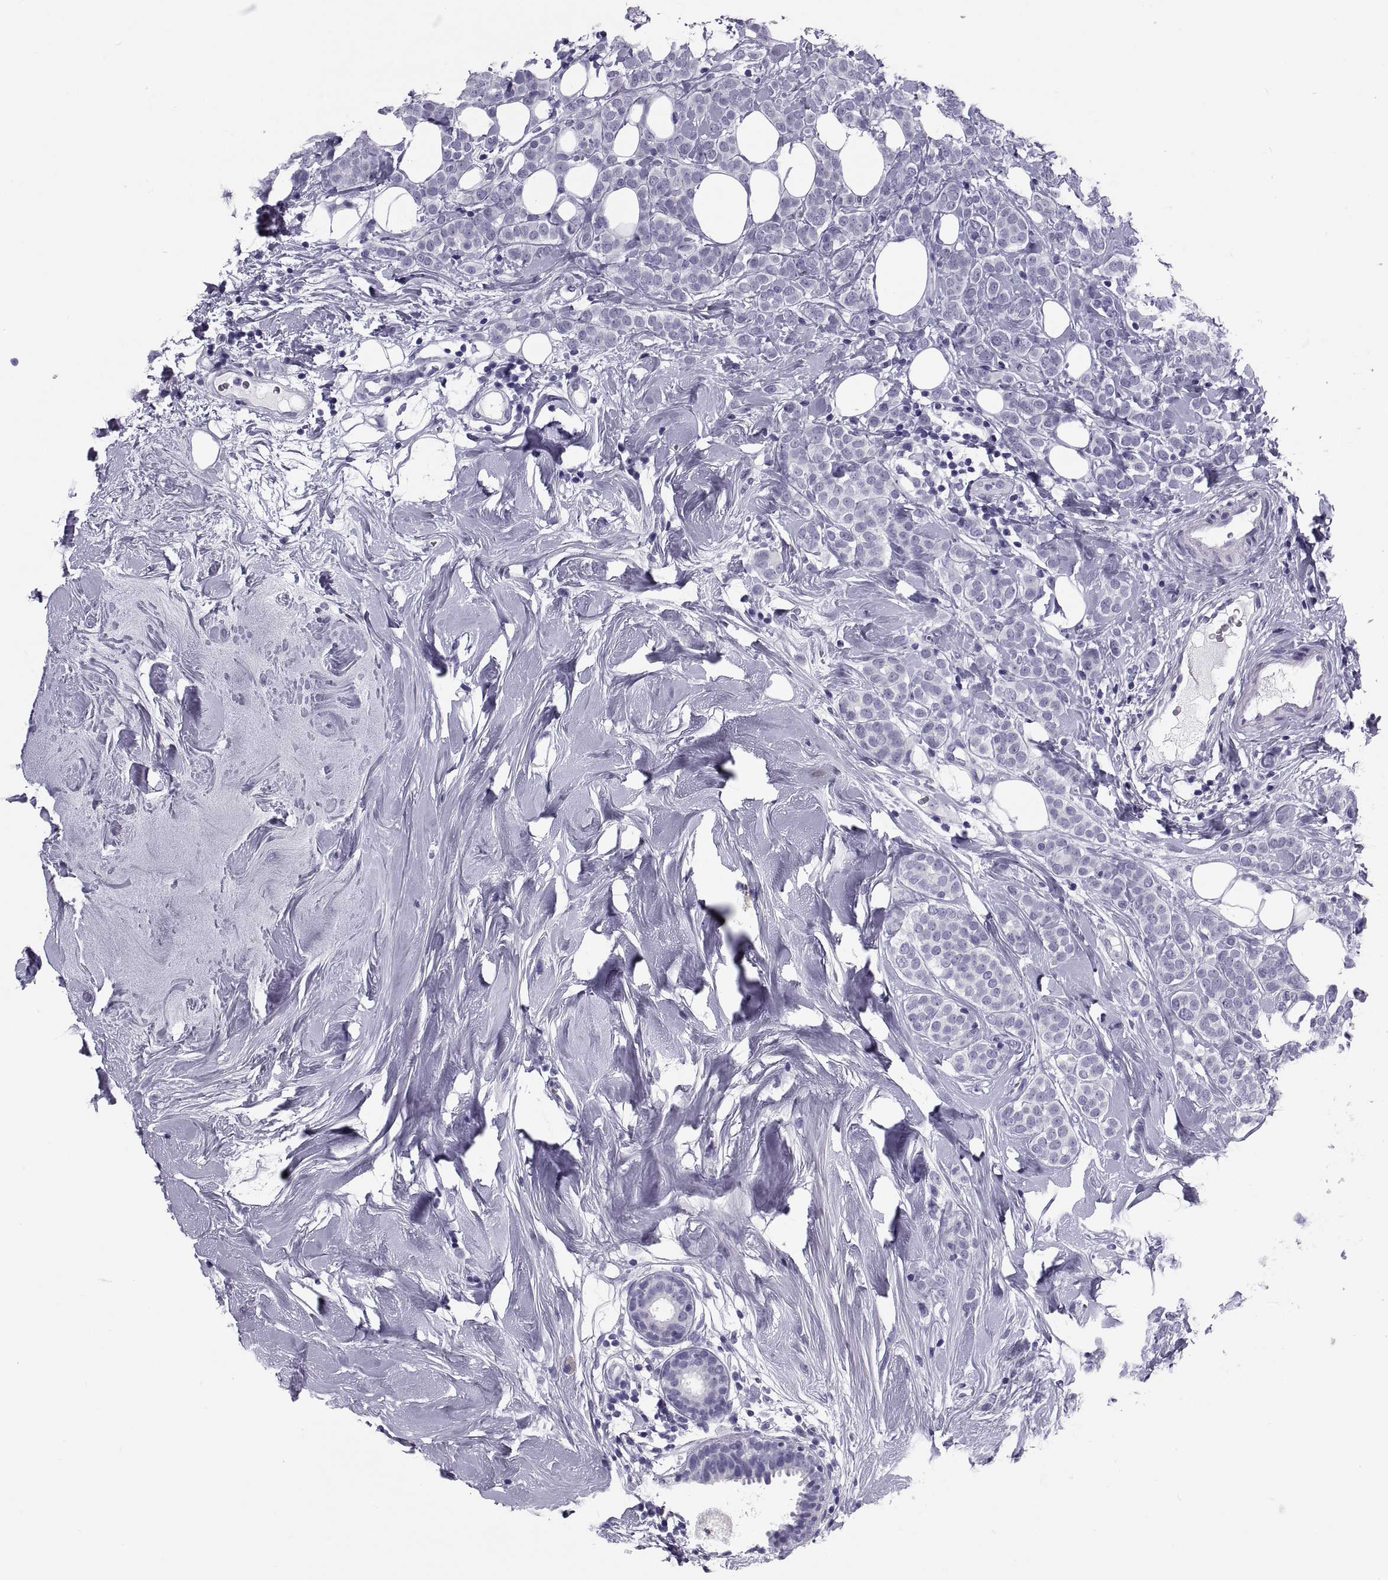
{"staining": {"intensity": "negative", "quantity": "none", "location": "none"}, "tissue": "breast cancer", "cell_type": "Tumor cells", "image_type": "cancer", "snomed": [{"axis": "morphology", "description": "Lobular carcinoma"}, {"axis": "topography", "description": "Breast"}], "caption": "A high-resolution histopathology image shows immunohistochemistry staining of breast lobular carcinoma, which reveals no significant staining in tumor cells. (Immunohistochemistry, brightfield microscopy, high magnification).", "gene": "DEFB129", "patient": {"sex": "female", "age": 49}}